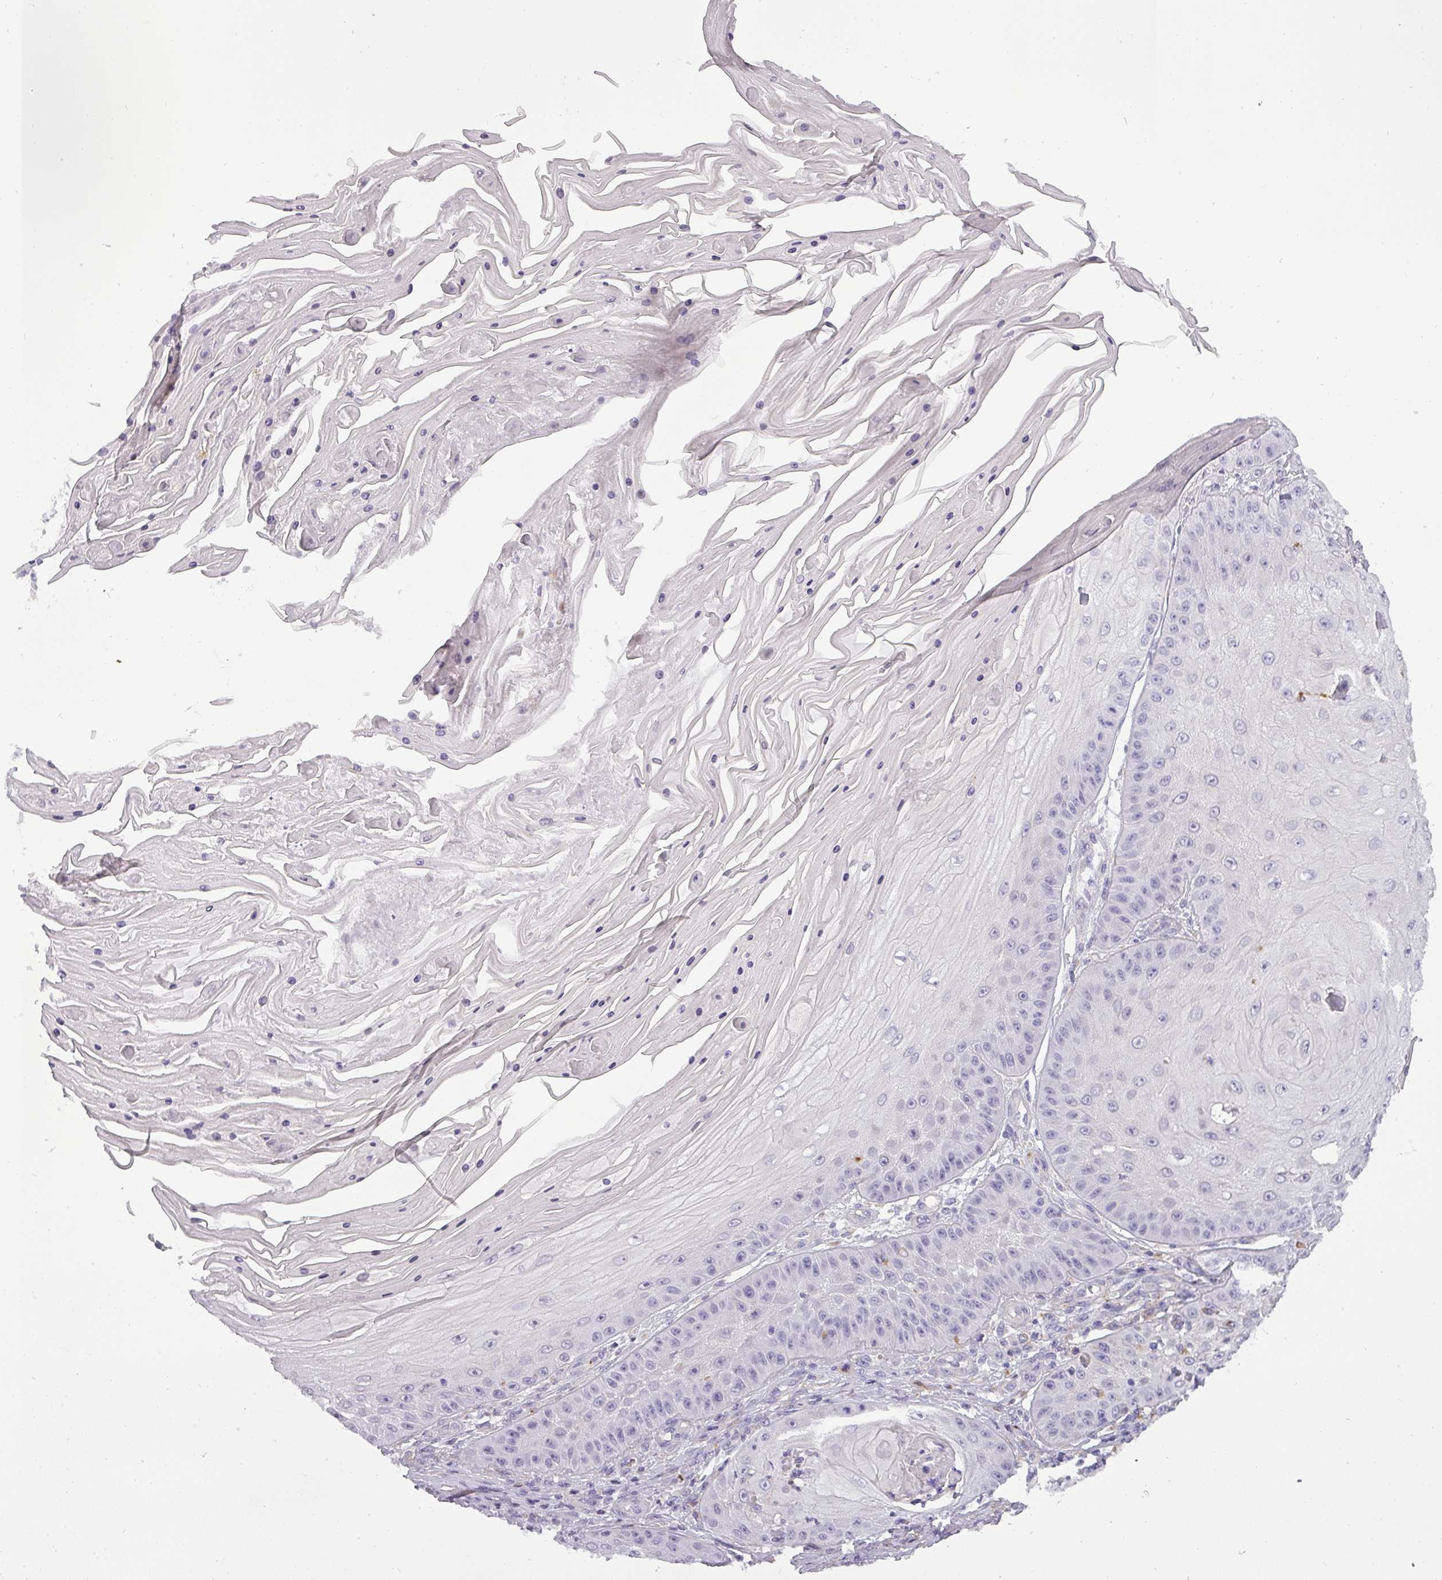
{"staining": {"intensity": "negative", "quantity": "none", "location": "none"}, "tissue": "skin cancer", "cell_type": "Tumor cells", "image_type": "cancer", "snomed": [{"axis": "morphology", "description": "Squamous cell carcinoma, NOS"}, {"axis": "topography", "description": "Skin"}], "caption": "An immunohistochemistry micrograph of skin squamous cell carcinoma is shown. There is no staining in tumor cells of skin squamous cell carcinoma. (IHC, brightfield microscopy, high magnification).", "gene": "ATP6V1D", "patient": {"sex": "male", "age": 70}}